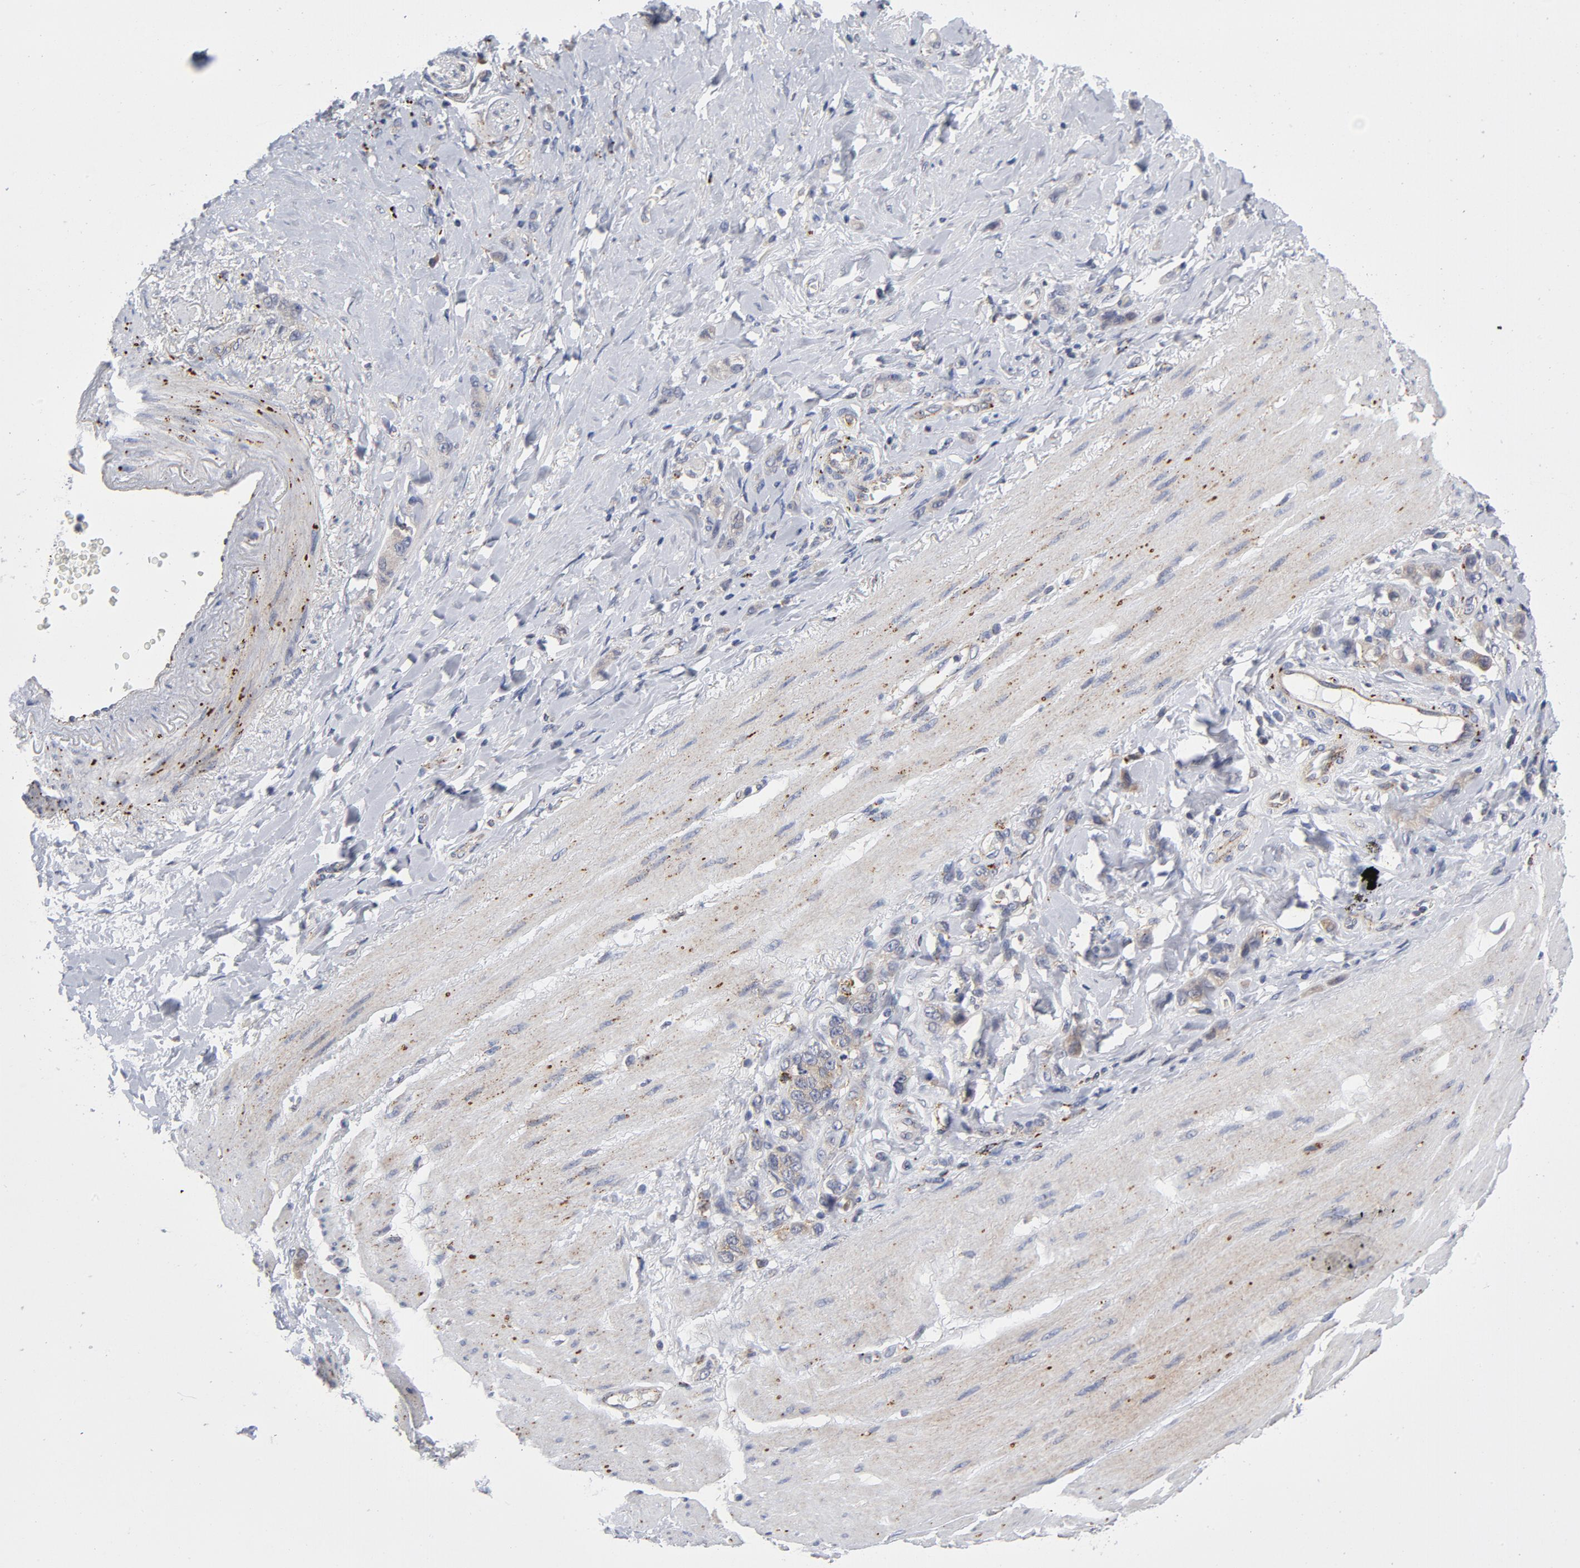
{"staining": {"intensity": "weak", "quantity": "25%-75%", "location": "cytoplasmic/membranous"}, "tissue": "stomach cancer", "cell_type": "Tumor cells", "image_type": "cancer", "snomed": [{"axis": "morphology", "description": "Normal tissue, NOS"}, {"axis": "morphology", "description": "Adenocarcinoma, NOS"}, {"axis": "topography", "description": "Stomach"}], "caption": "Weak cytoplasmic/membranous protein positivity is present in approximately 25%-75% of tumor cells in adenocarcinoma (stomach).", "gene": "AKT2", "patient": {"sex": "male", "age": 82}}